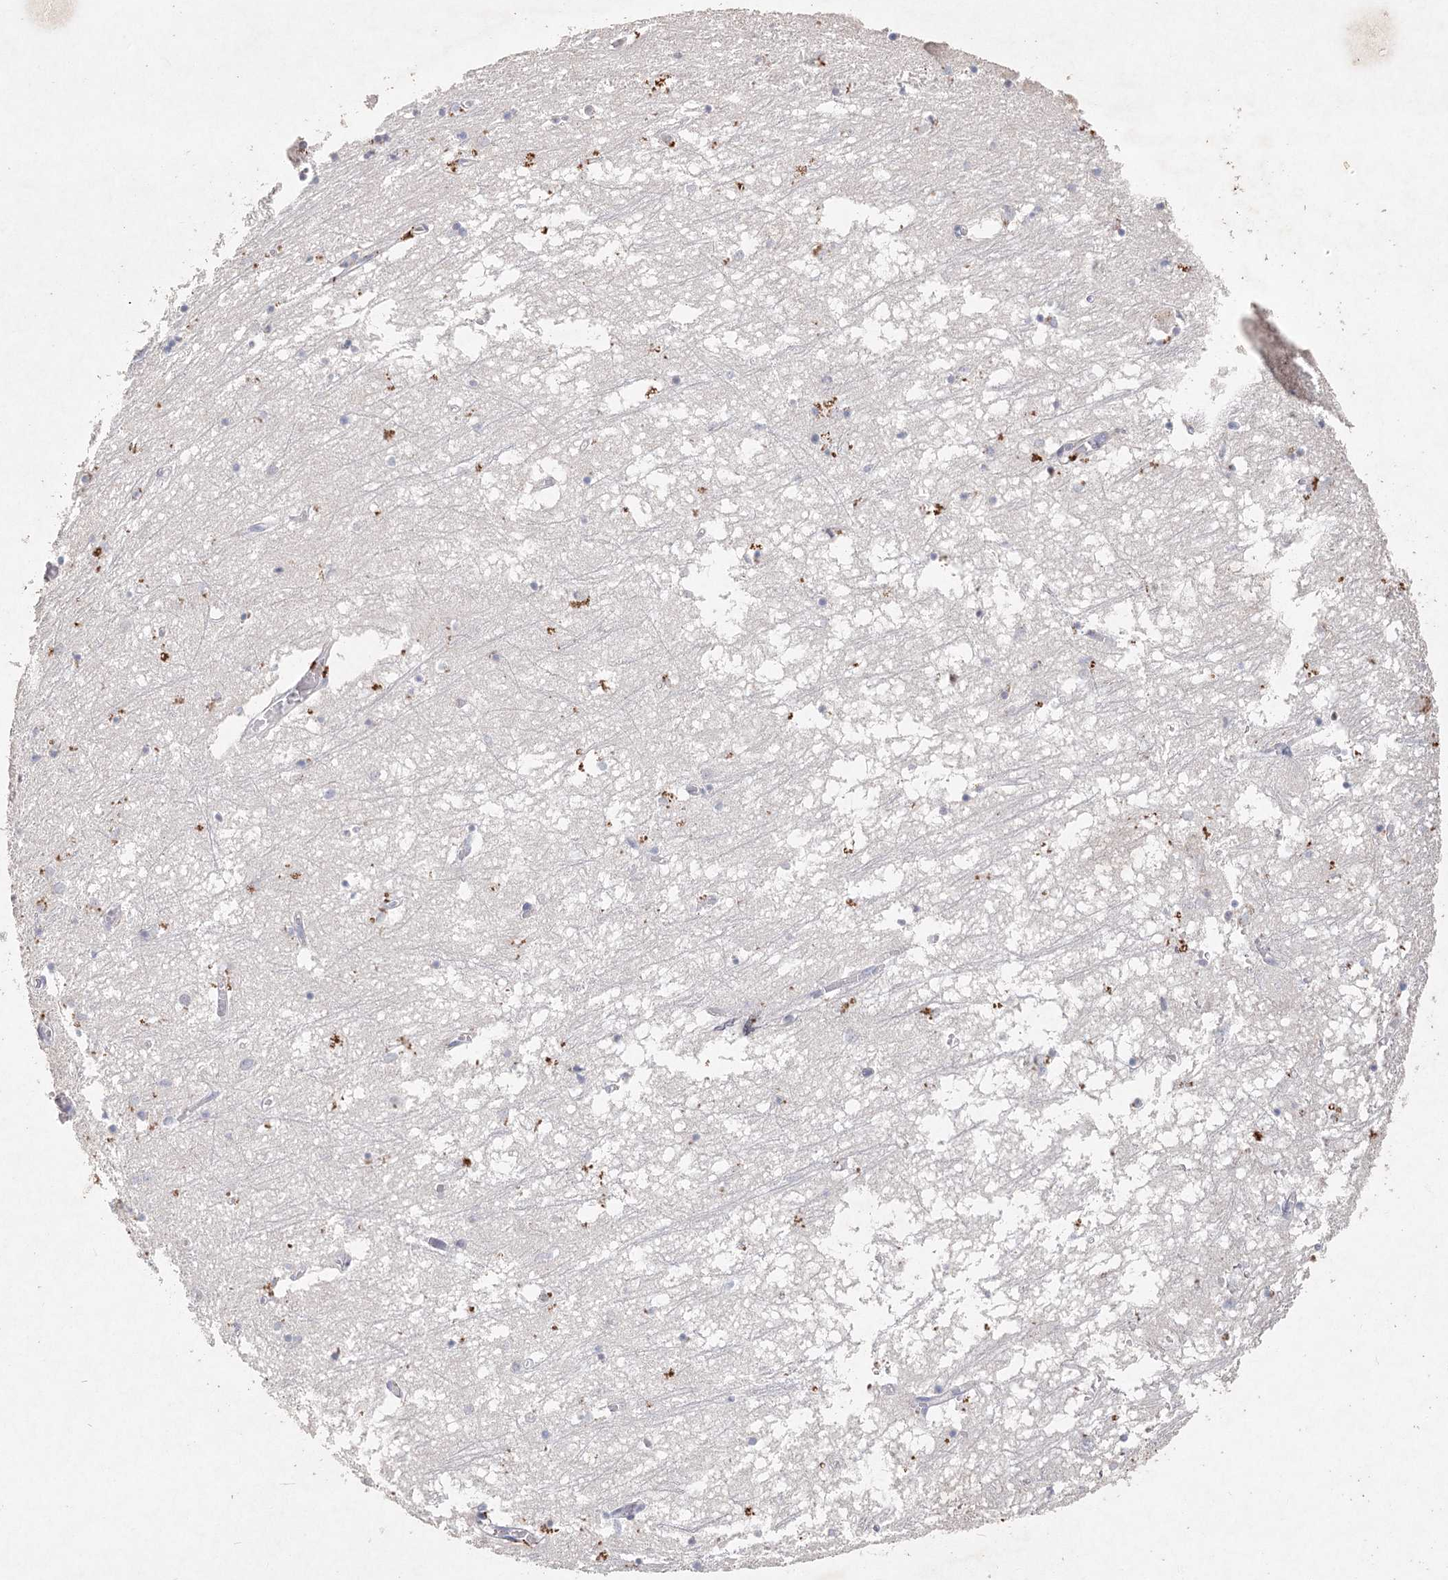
{"staining": {"intensity": "negative", "quantity": "none", "location": "none"}, "tissue": "hippocampus", "cell_type": "Glial cells", "image_type": "normal", "snomed": [{"axis": "morphology", "description": "Normal tissue, NOS"}, {"axis": "topography", "description": "Hippocampus"}], "caption": "Immunohistochemistry photomicrograph of benign hippocampus: human hippocampus stained with DAB reveals no significant protein staining in glial cells.", "gene": "ARSI", "patient": {"sex": "male", "age": 70}}